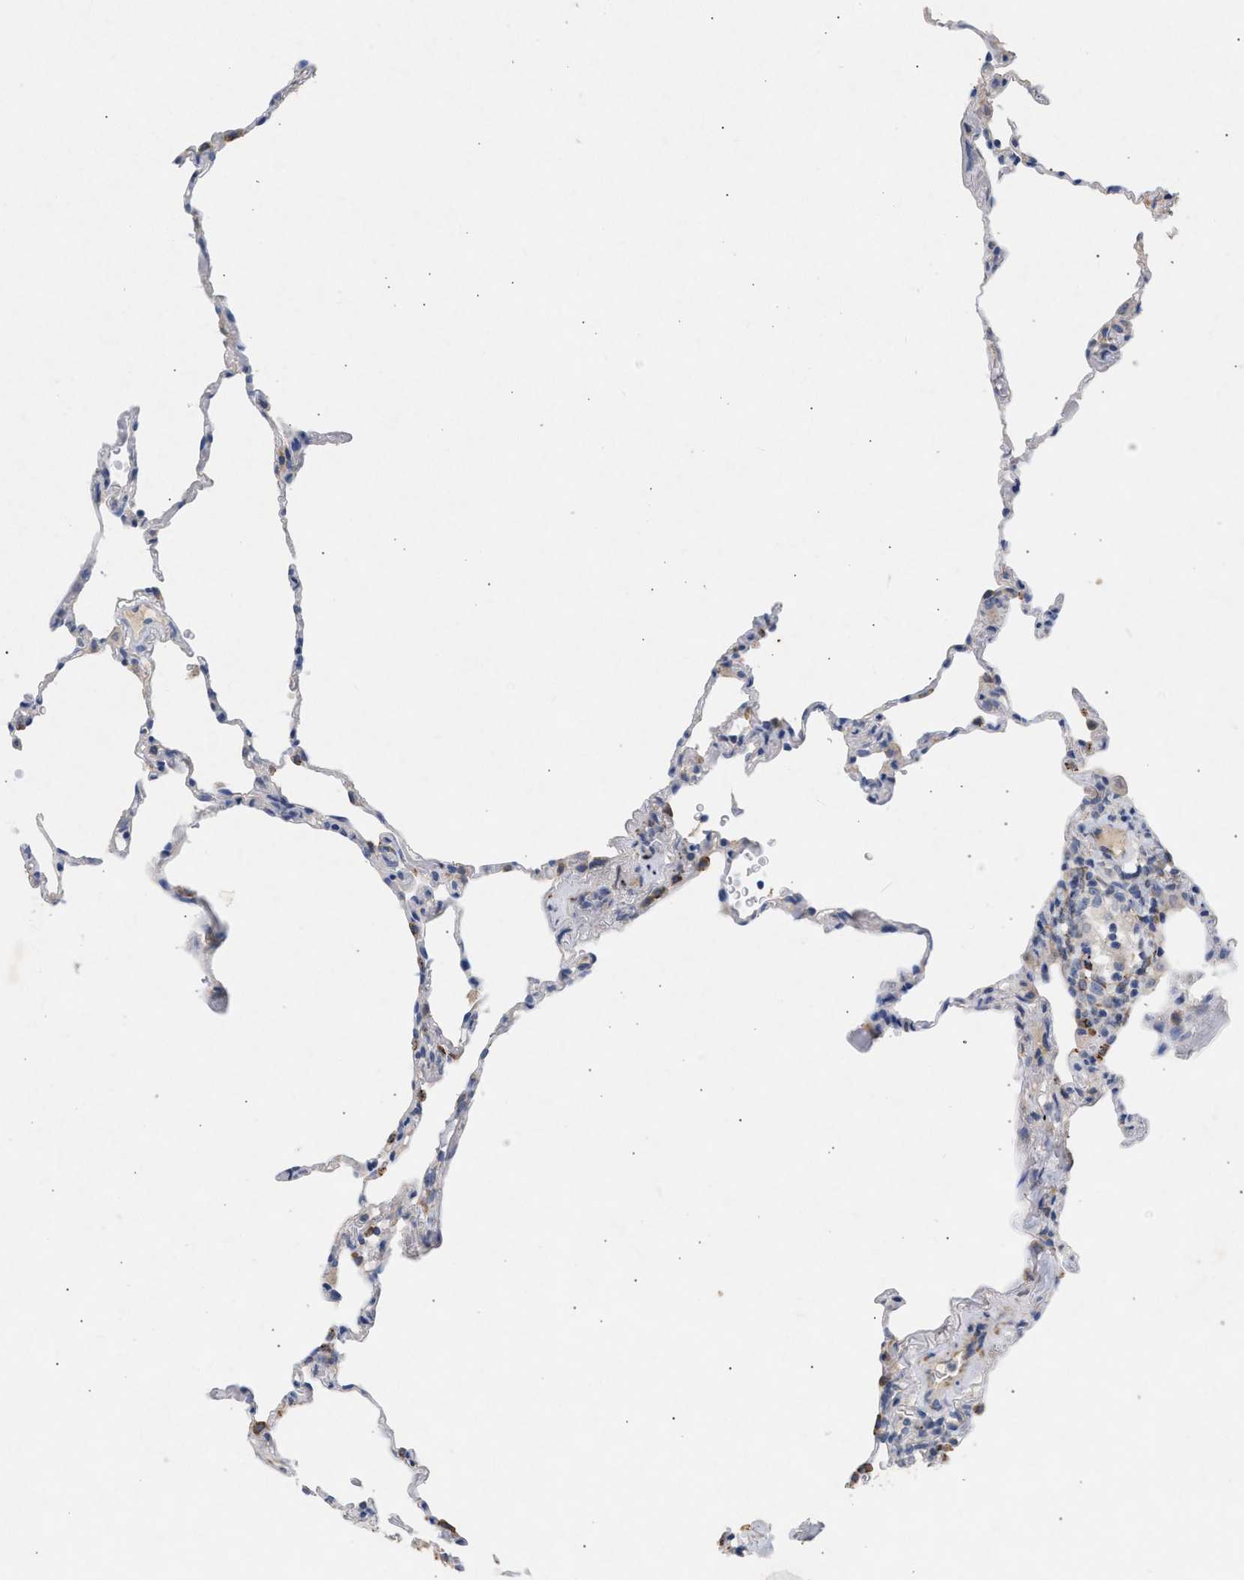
{"staining": {"intensity": "negative", "quantity": "none", "location": "none"}, "tissue": "lung", "cell_type": "Alveolar cells", "image_type": "normal", "snomed": [{"axis": "morphology", "description": "Normal tissue, NOS"}, {"axis": "topography", "description": "Lung"}], "caption": "DAB immunohistochemical staining of benign human lung demonstrates no significant positivity in alveolar cells.", "gene": "SELENOM", "patient": {"sex": "male", "age": 59}}